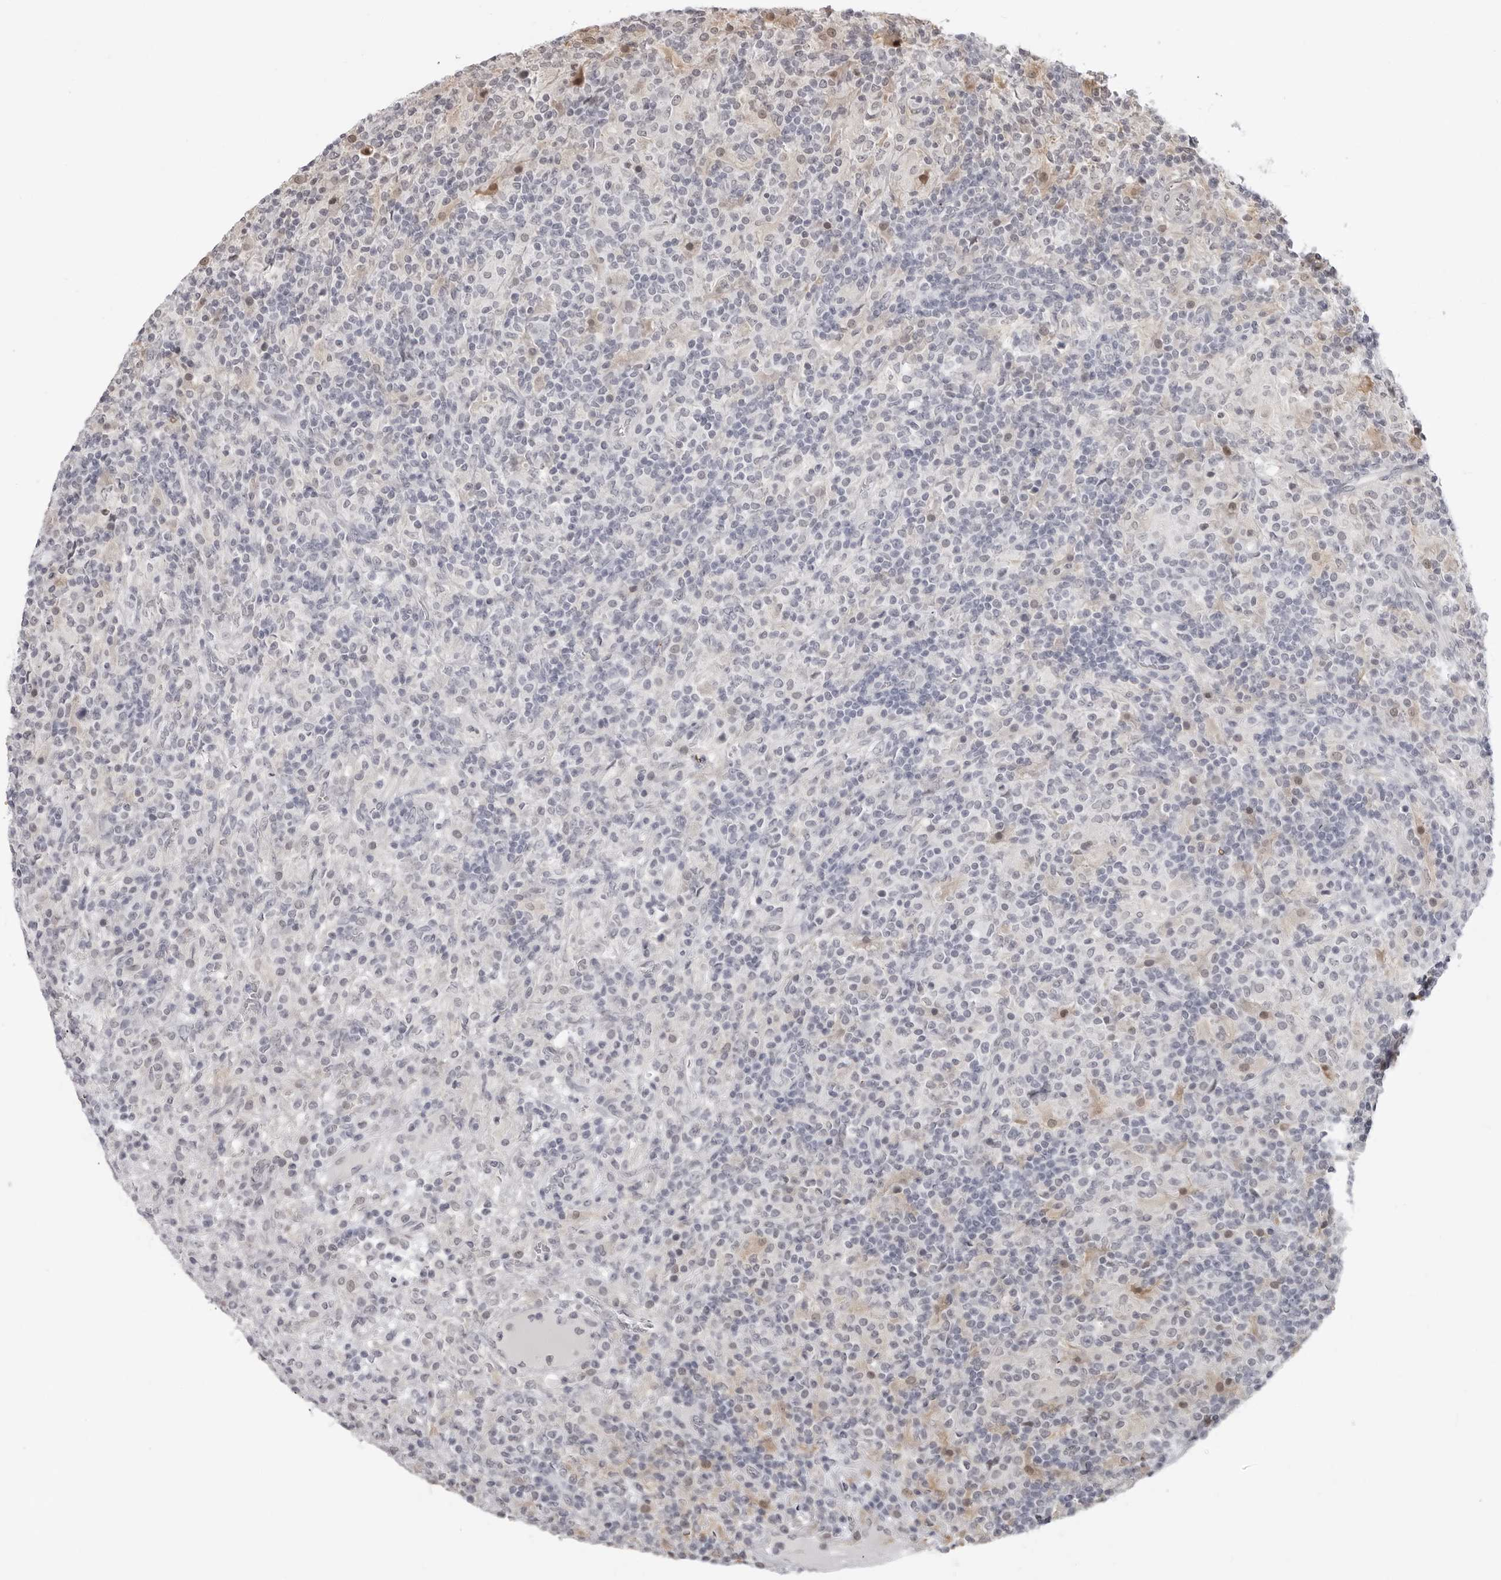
{"staining": {"intensity": "negative", "quantity": "none", "location": "none"}, "tissue": "lymphoma", "cell_type": "Tumor cells", "image_type": "cancer", "snomed": [{"axis": "morphology", "description": "Hodgkin's disease, NOS"}, {"axis": "topography", "description": "Lymph node"}], "caption": "A micrograph of Hodgkin's disease stained for a protein shows no brown staining in tumor cells.", "gene": "SRGAP2", "patient": {"sex": "male", "age": 70}}